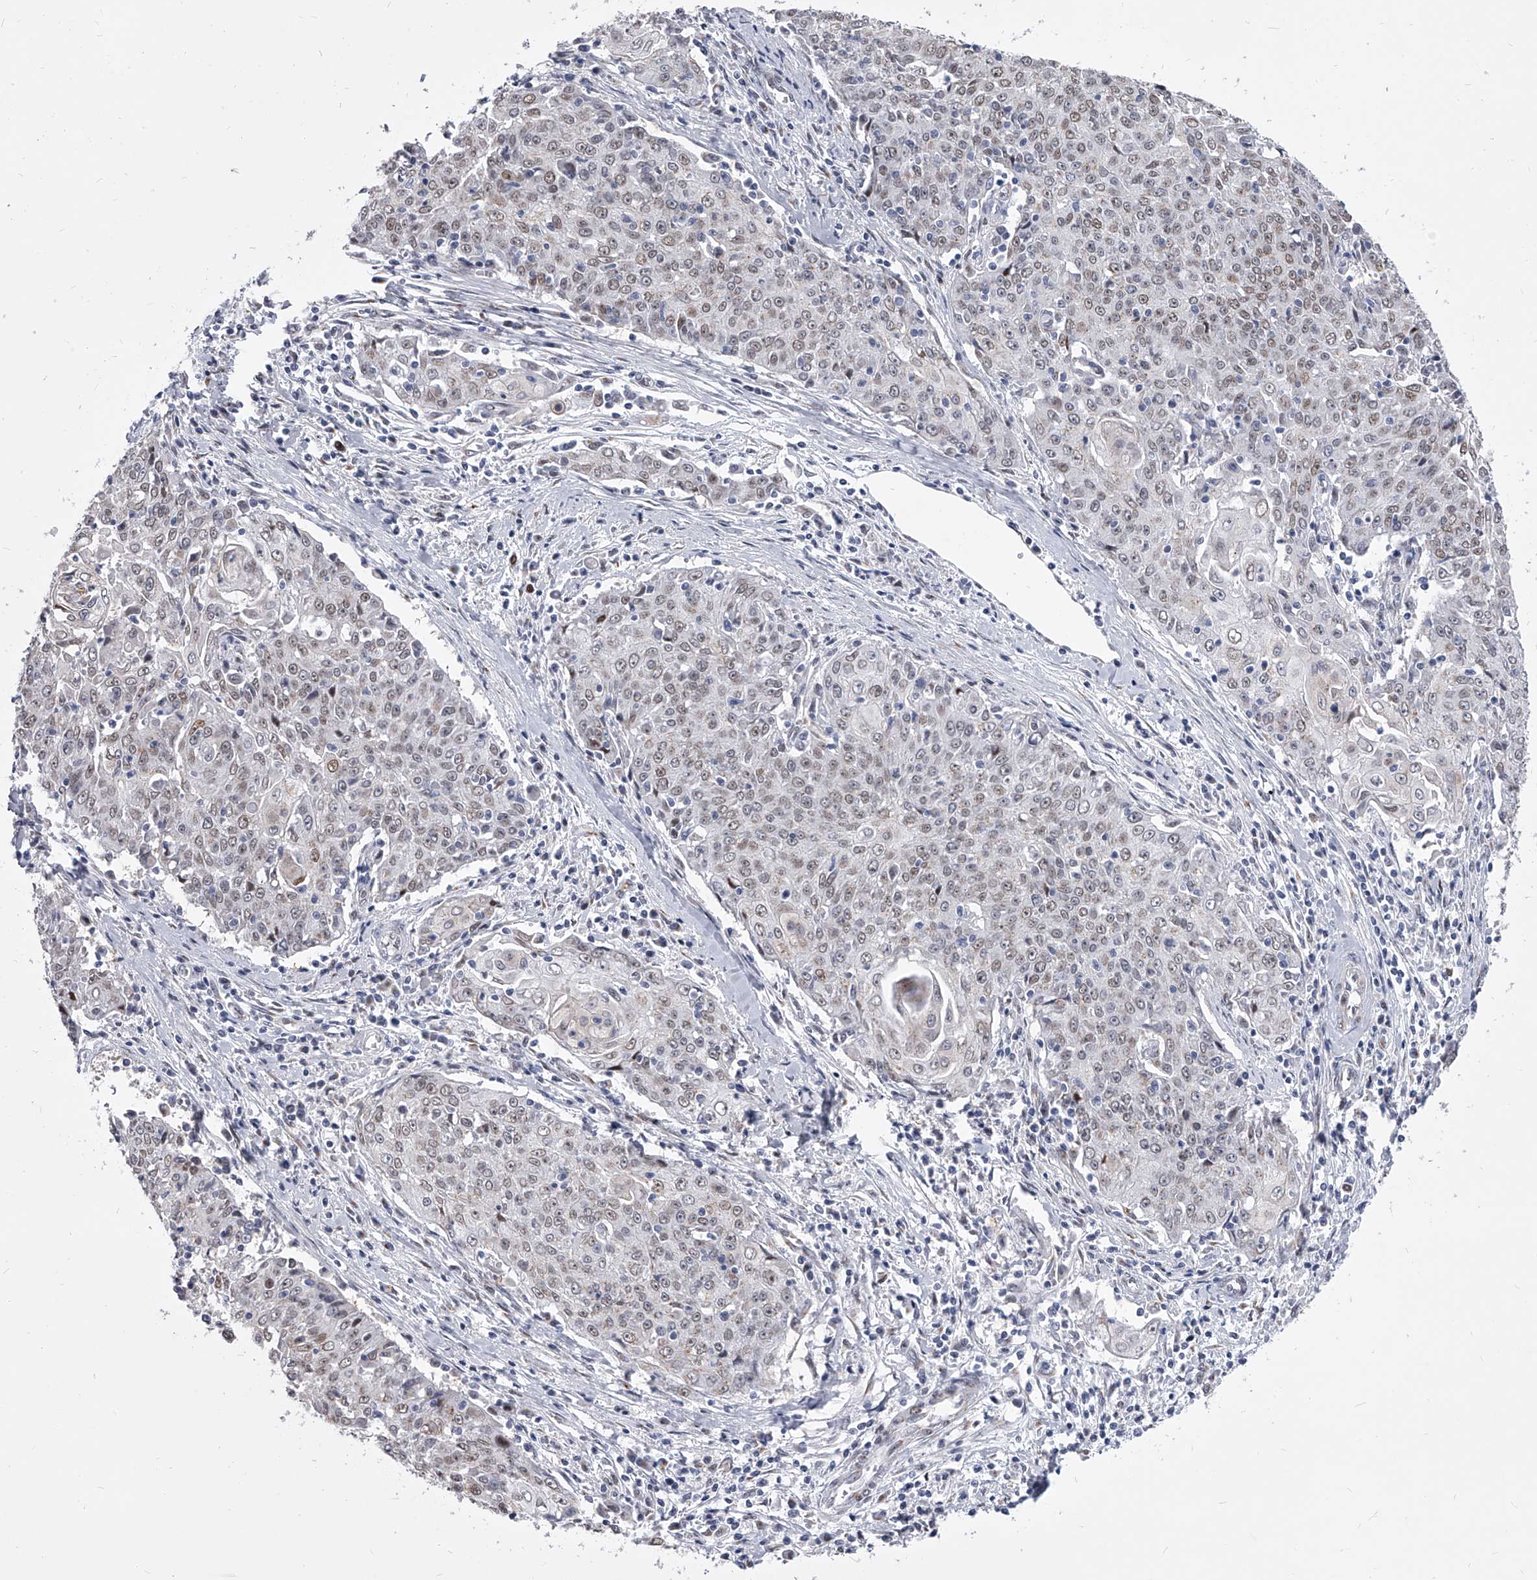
{"staining": {"intensity": "negative", "quantity": "none", "location": "none"}, "tissue": "cervical cancer", "cell_type": "Tumor cells", "image_type": "cancer", "snomed": [{"axis": "morphology", "description": "Squamous cell carcinoma, NOS"}, {"axis": "topography", "description": "Cervix"}], "caption": "Immunohistochemical staining of cervical cancer displays no significant expression in tumor cells. (DAB IHC visualized using brightfield microscopy, high magnification).", "gene": "EVA1C", "patient": {"sex": "female", "age": 48}}